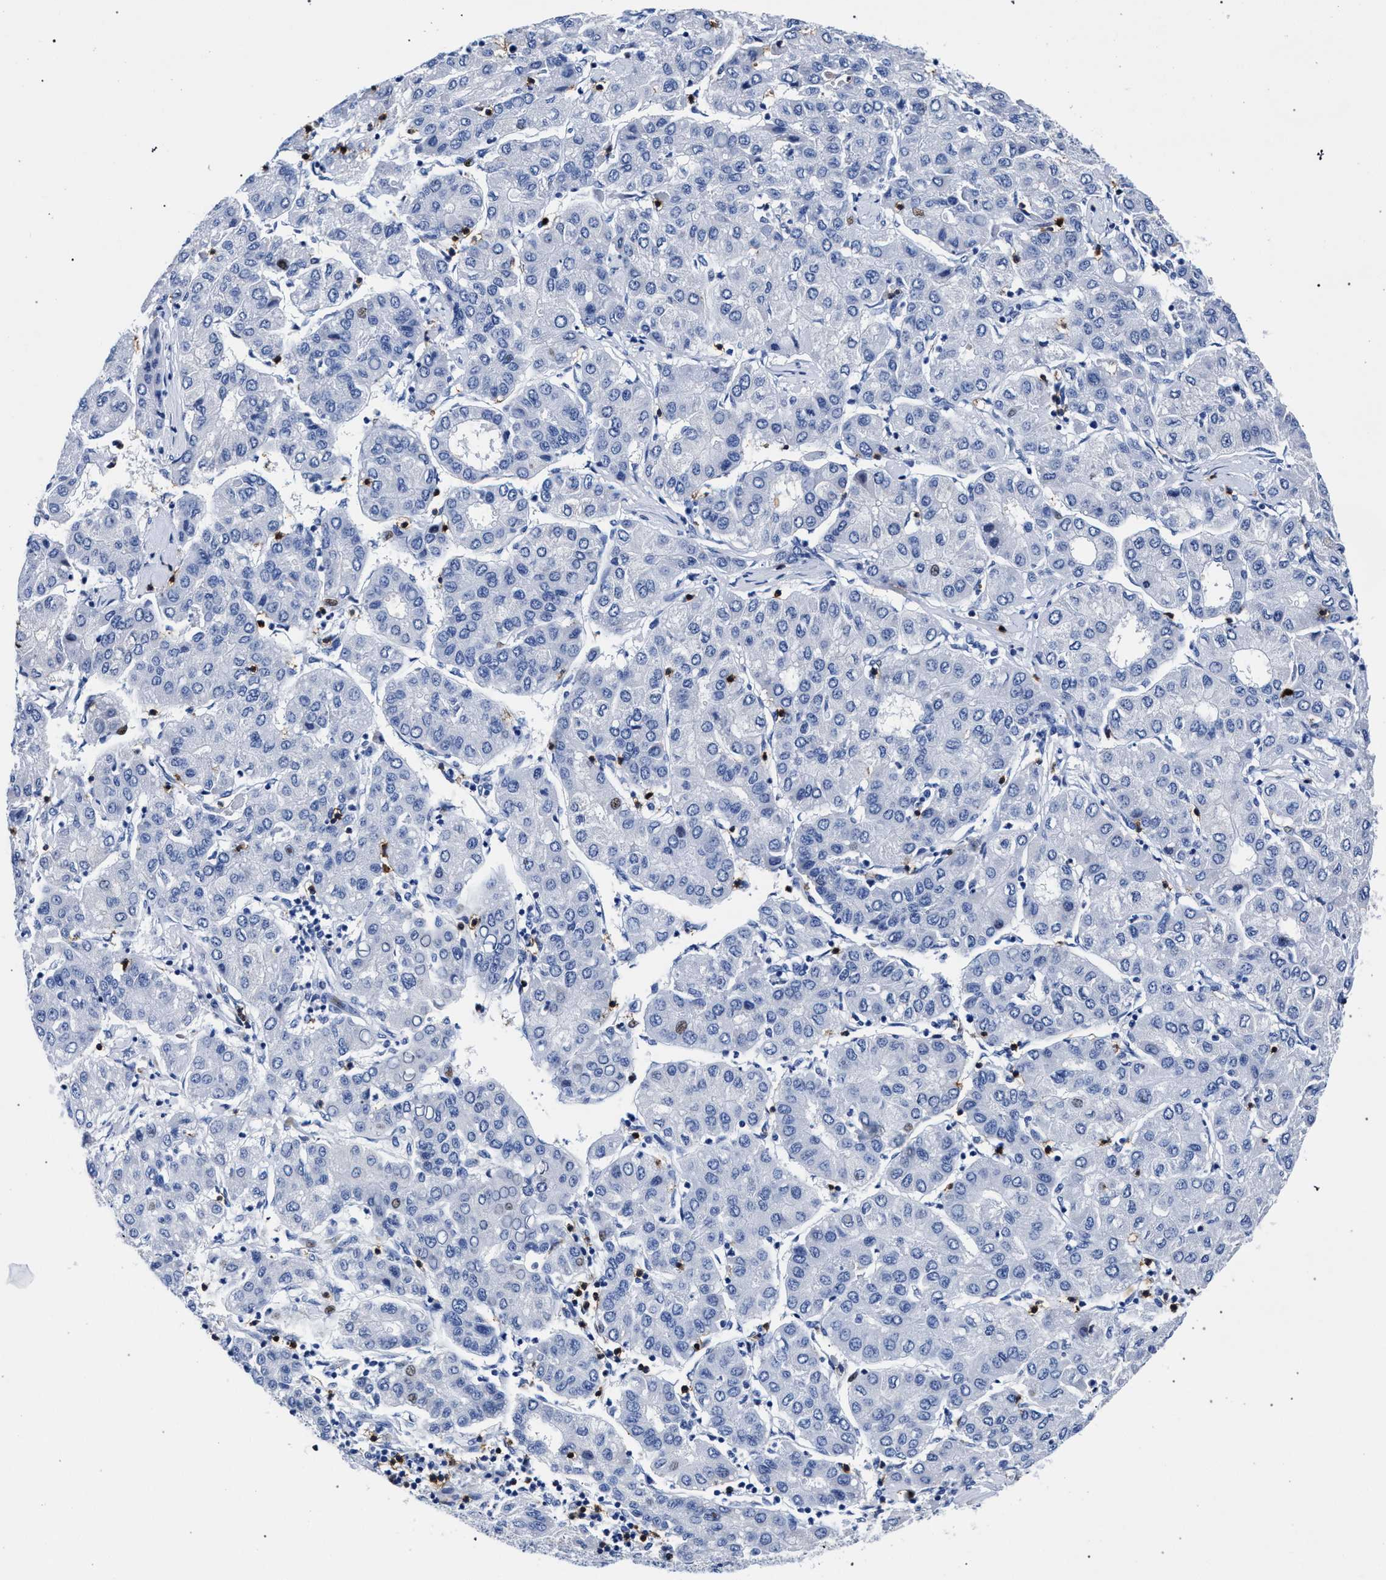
{"staining": {"intensity": "negative", "quantity": "none", "location": "none"}, "tissue": "liver cancer", "cell_type": "Tumor cells", "image_type": "cancer", "snomed": [{"axis": "morphology", "description": "Carcinoma, Hepatocellular, NOS"}, {"axis": "topography", "description": "Liver"}], "caption": "Immunohistochemistry of liver hepatocellular carcinoma shows no expression in tumor cells.", "gene": "KLRK1", "patient": {"sex": "male", "age": 65}}